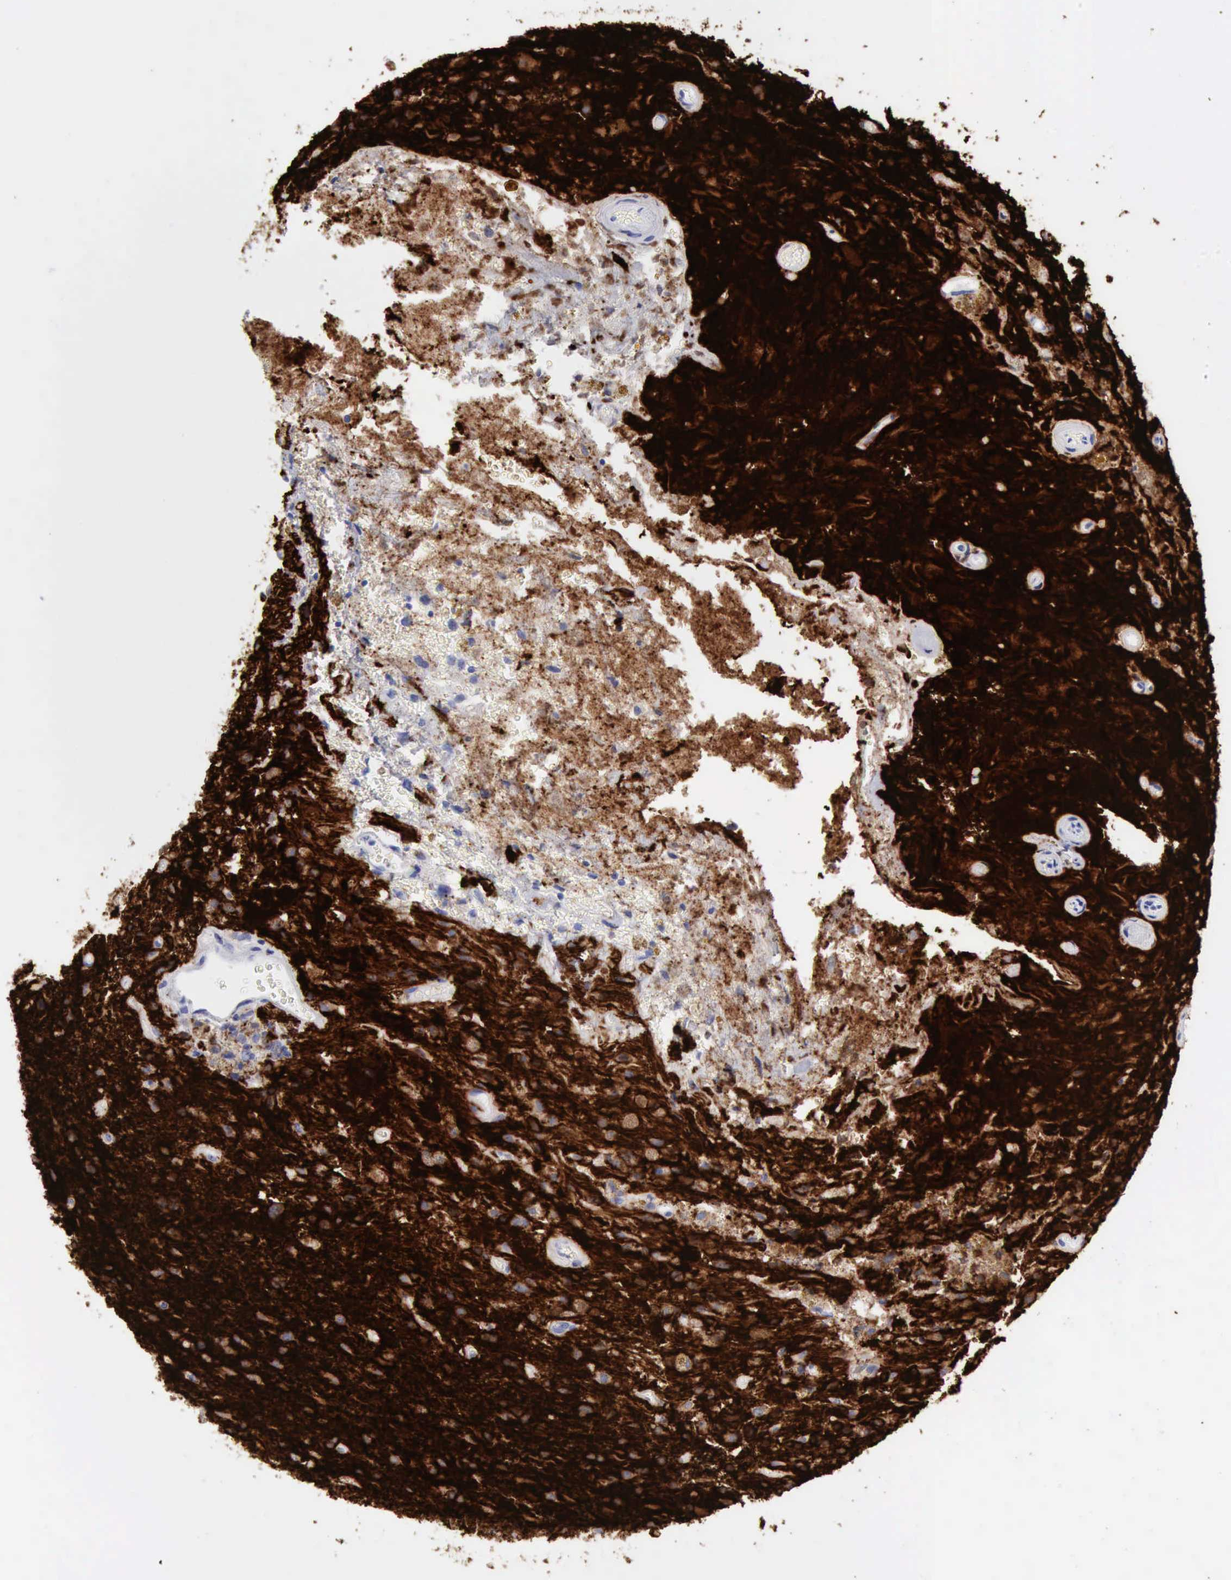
{"staining": {"intensity": "moderate", "quantity": "<25%", "location": "cytoplasmic/membranous"}, "tissue": "glioma", "cell_type": "Tumor cells", "image_type": "cancer", "snomed": [{"axis": "morphology", "description": "Glioma, malignant, High grade"}, {"axis": "topography", "description": "Brain"}], "caption": "About <25% of tumor cells in human malignant glioma (high-grade) demonstrate moderate cytoplasmic/membranous protein positivity as visualized by brown immunohistochemical staining.", "gene": "NCAM1", "patient": {"sex": "male", "age": 48}}